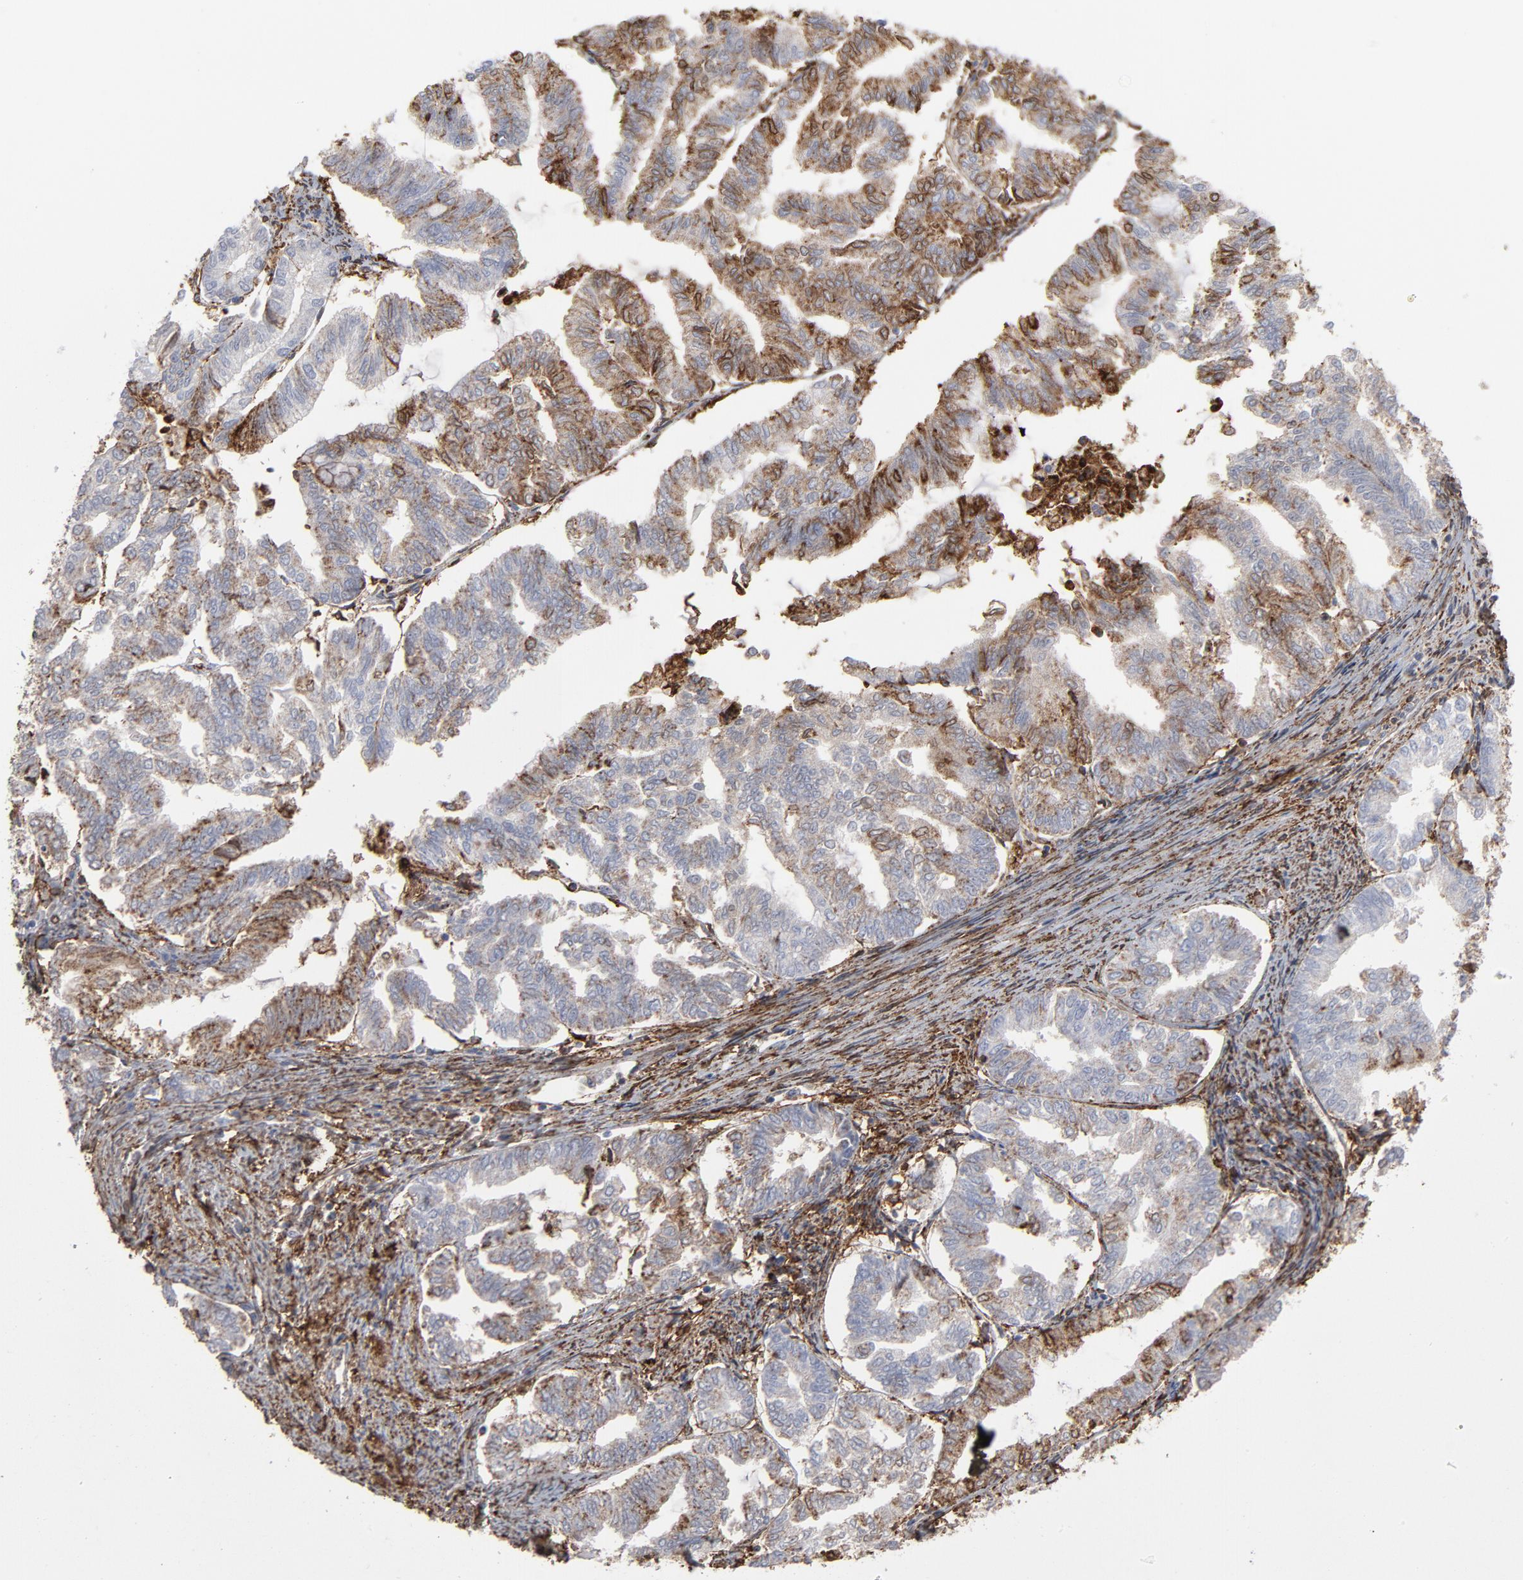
{"staining": {"intensity": "moderate", "quantity": "25%-75%", "location": "cytoplasmic/membranous"}, "tissue": "endometrial cancer", "cell_type": "Tumor cells", "image_type": "cancer", "snomed": [{"axis": "morphology", "description": "Adenocarcinoma, NOS"}, {"axis": "topography", "description": "Endometrium"}], "caption": "Immunohistochemistry (IHC) of human endometrial adenocarcinoma shows medium levels of moderate cytoplasmic/membranous staining in about 25%-75% of tumor cells.", "gene": "ANXA5", "patient": {"sex": "female", "age": 79}}